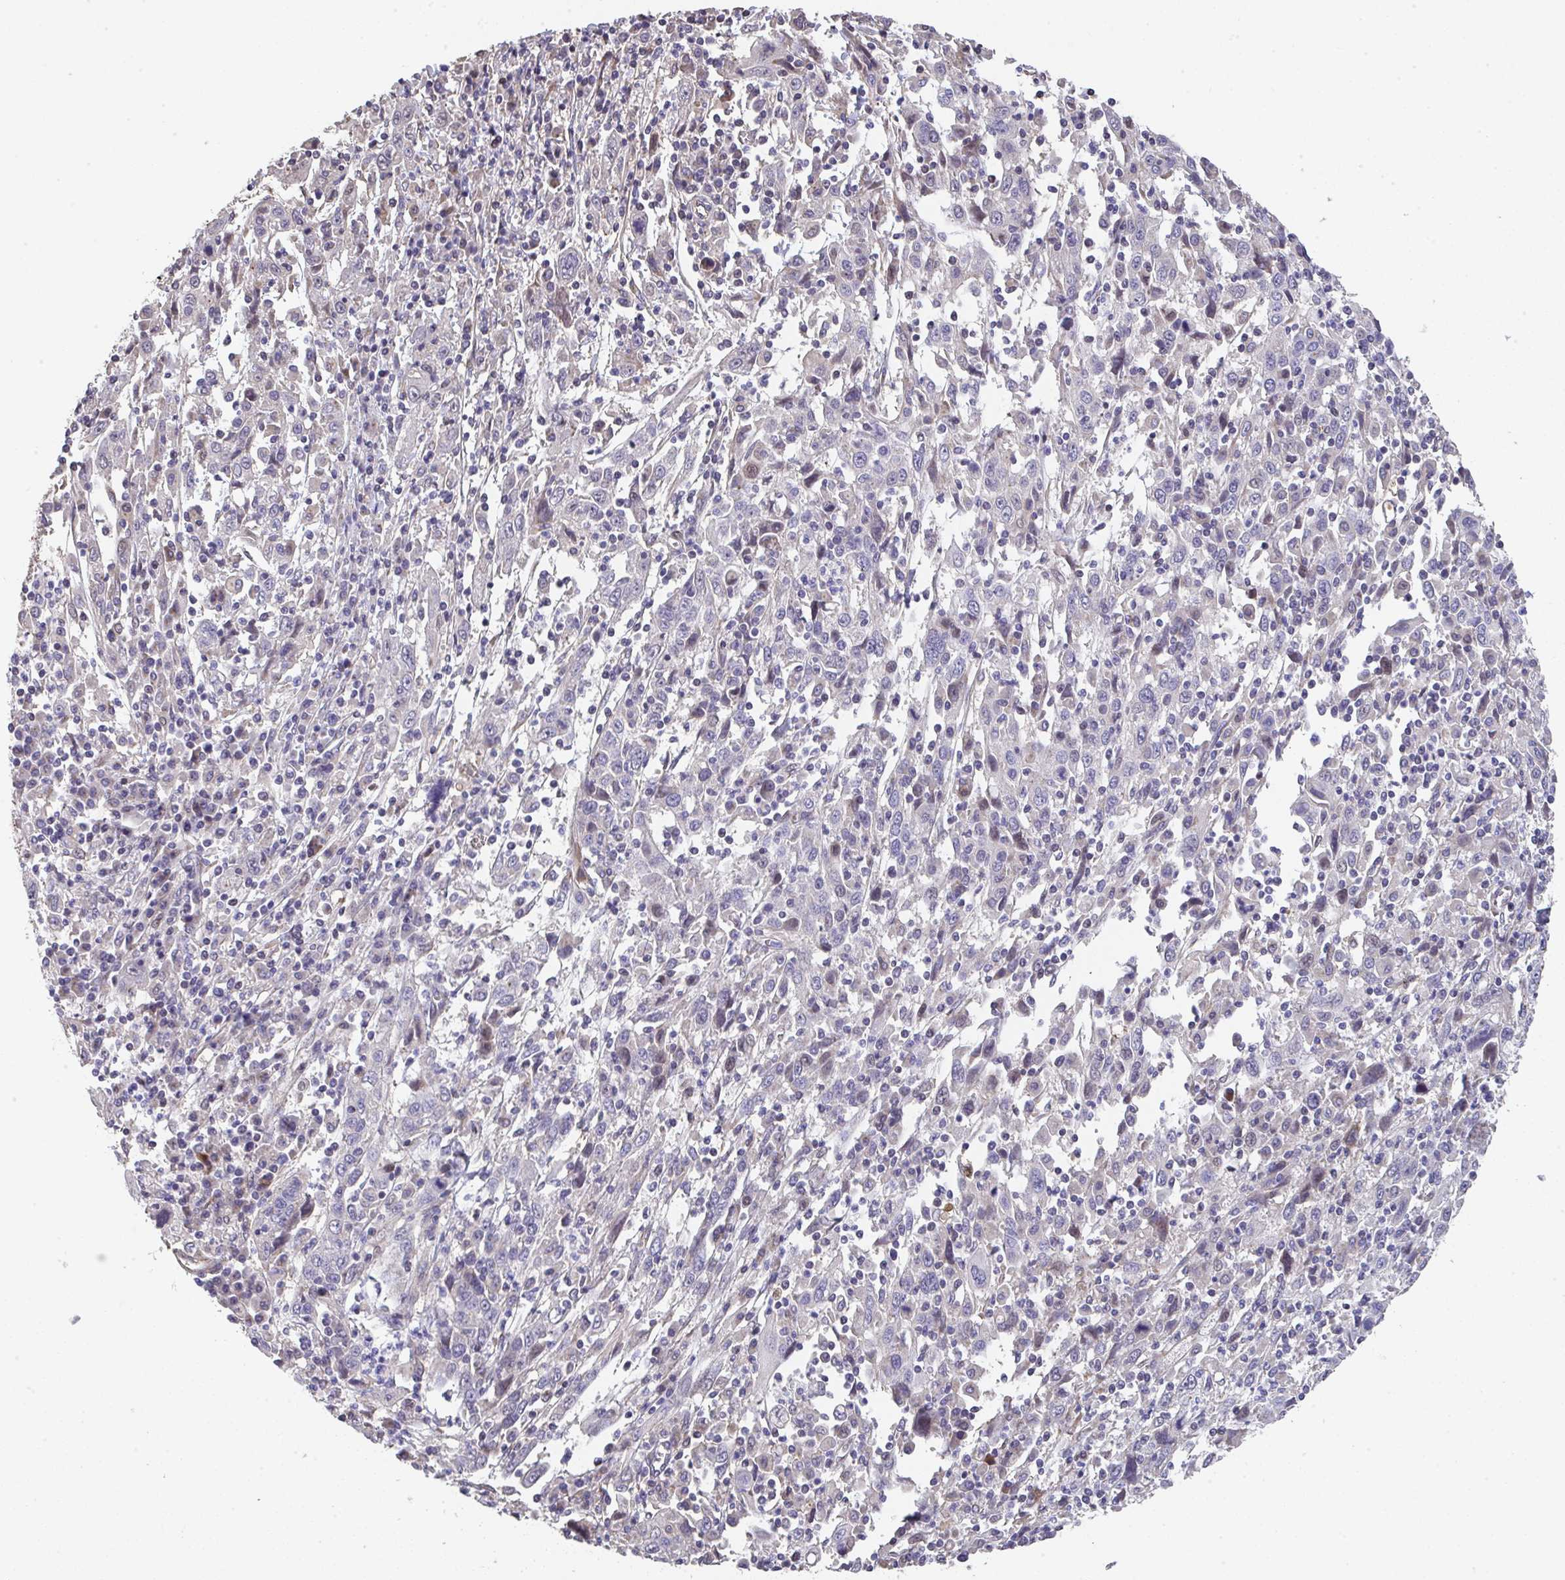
{"staining": {"intensity": "negative", "quantity": "none", "location": "none"}, "tissue": "cervical cancer", "cell_type": "Tumor cells", "image_type": "cancer", "snomed": [{"axis": "morphology", "description": "Squamous cell carcinoma, NOS"}, {"axis": "topography", "description": "Cervix"}], "caption": "Tumor cells show no significant positivity in cervical cancer.", "gene": "RUNDC3B", "patient": {"sex": "female", "age": 46}}